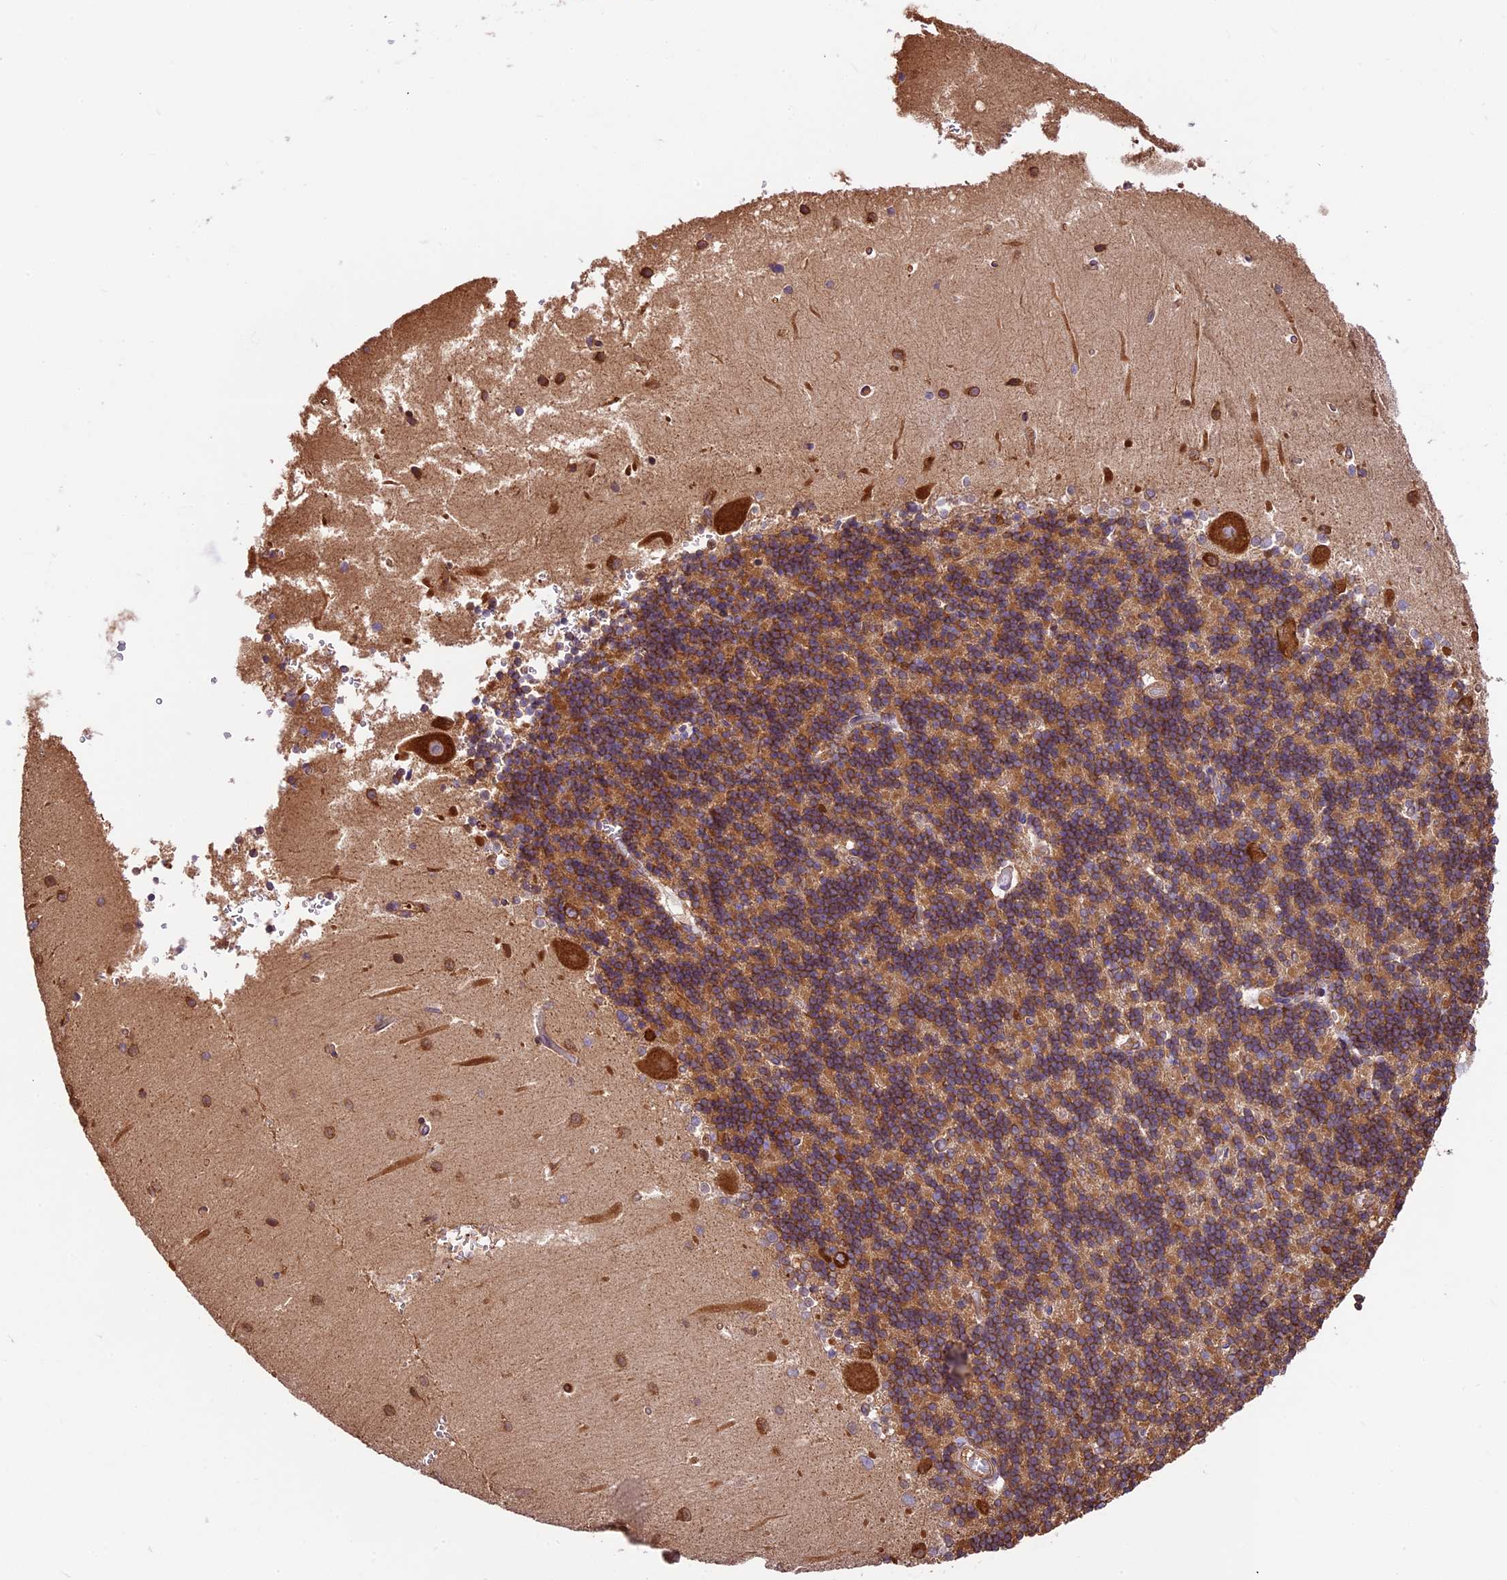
{"staining": {"intensity": "moderate", "quantity": "25%-75%", "location": "cytoplasmic/membranous"}, "tissue": "cerebellum", "cell_type": "Cells in granular layer", "image_type": "normal", "snomed": [{"axis": "morphology", "description": "Normal tissue, NOS"}, {"axis": "topography", "description": "Cerebellum"}], "caption": "Immunohistochemical staining of unremarkable human cerebellum reveals moderate cytoplasmic/membranous protein positivity in about 25%-75% of cells in granular layer. (IHC, brightfield microscopy, high magnification).", "gene": "KARS1", "patient": {"sex": "male", "age": 37}}